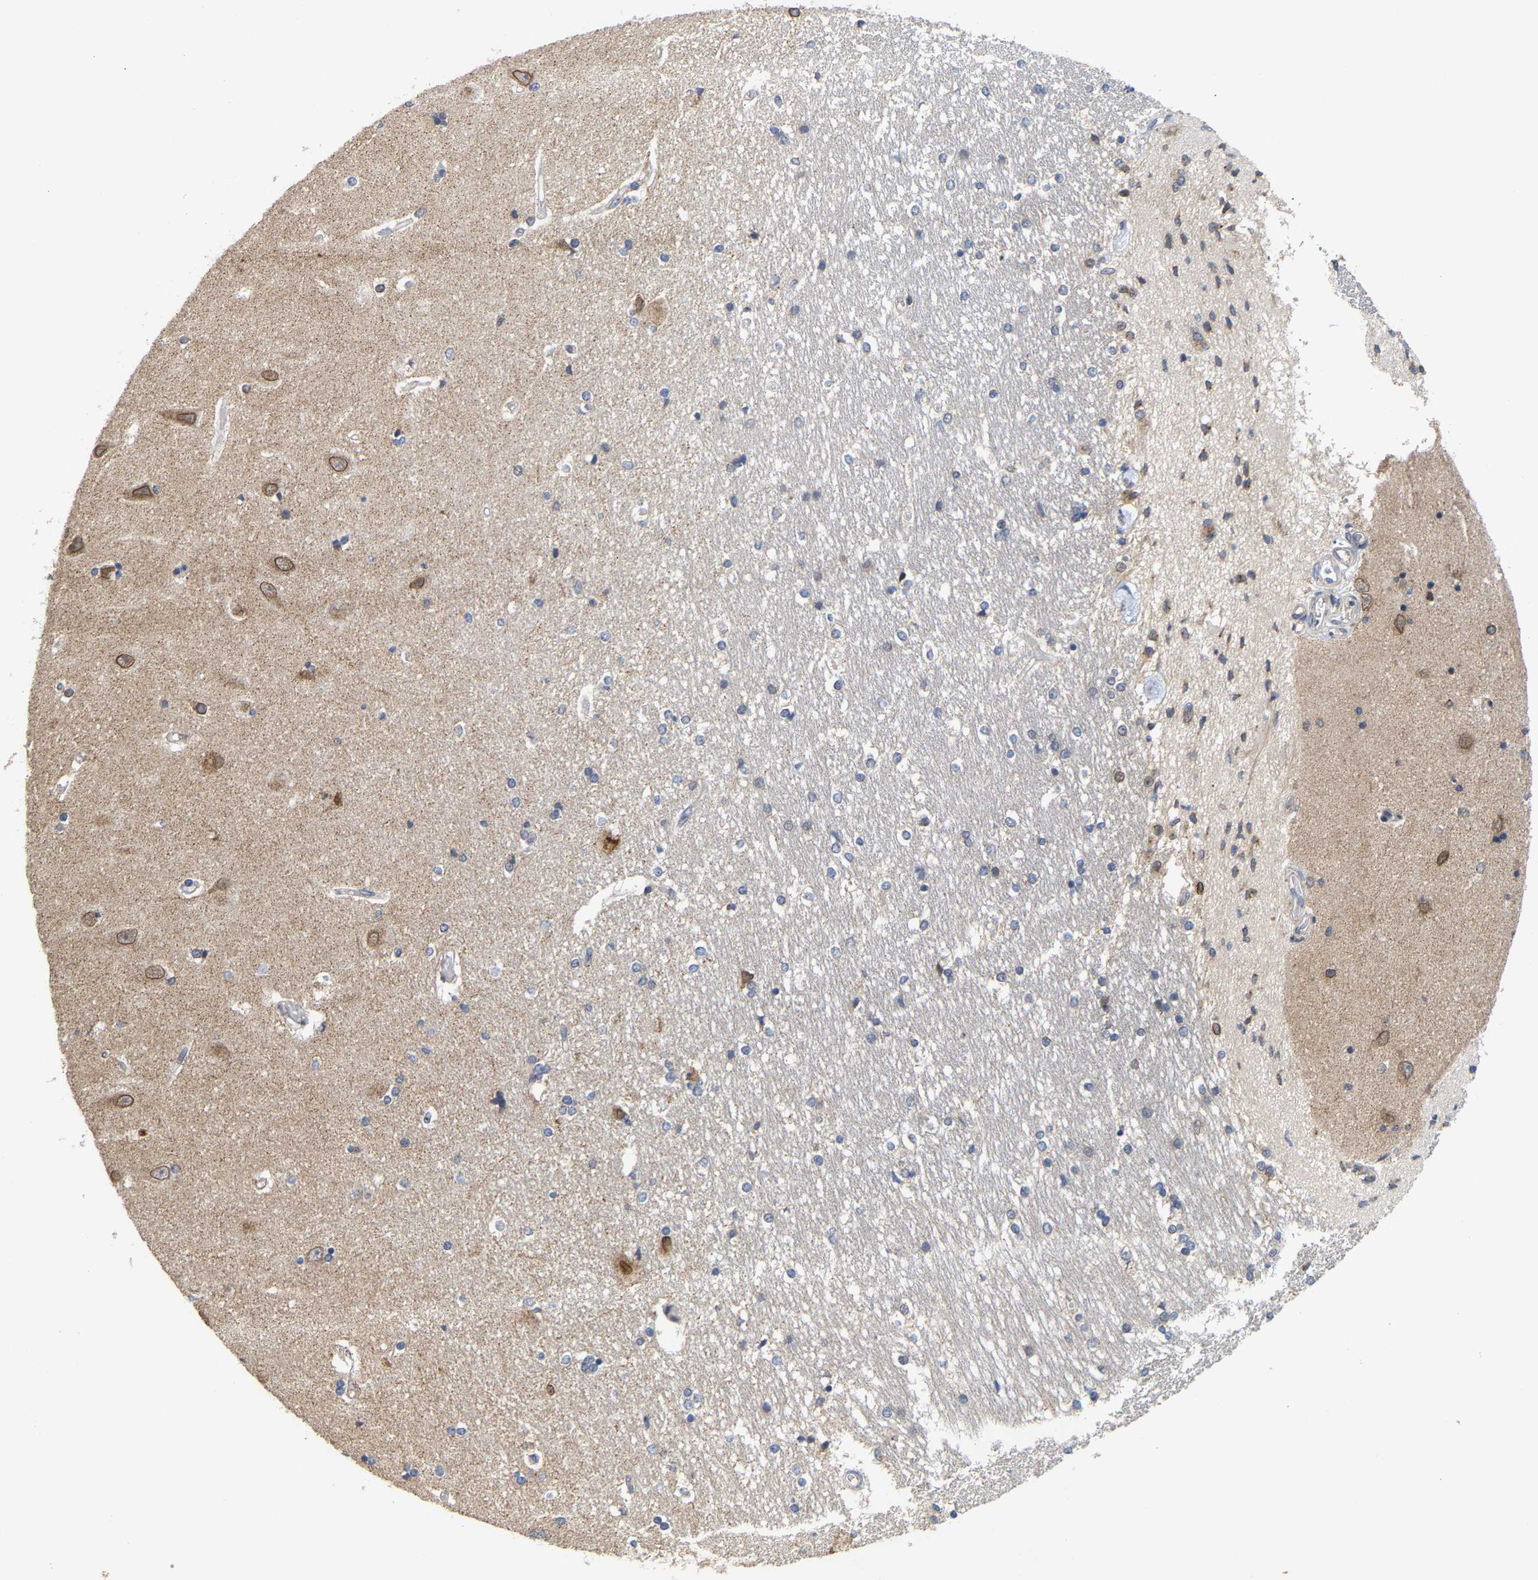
{"staining": {"intensity": "negative", "quantity": "none", "location": "none"}, "tissue": "hippocampus", "cell_type": "Glial cells", "image_type": "normal", "snomed": [{"axis": "morphology", "description": "Normal tissue, NOS"}, {"axis": "topography", "description": "Hippocampus"}], "caption": "DAB (3,3'-diaminobenzidine) immunohistochemical staining of unremarkable human hippocampus demonstrates no significant staining in glial cells.", "gene": "PCNT", "patient": {"sex": "male", "age": 45}}